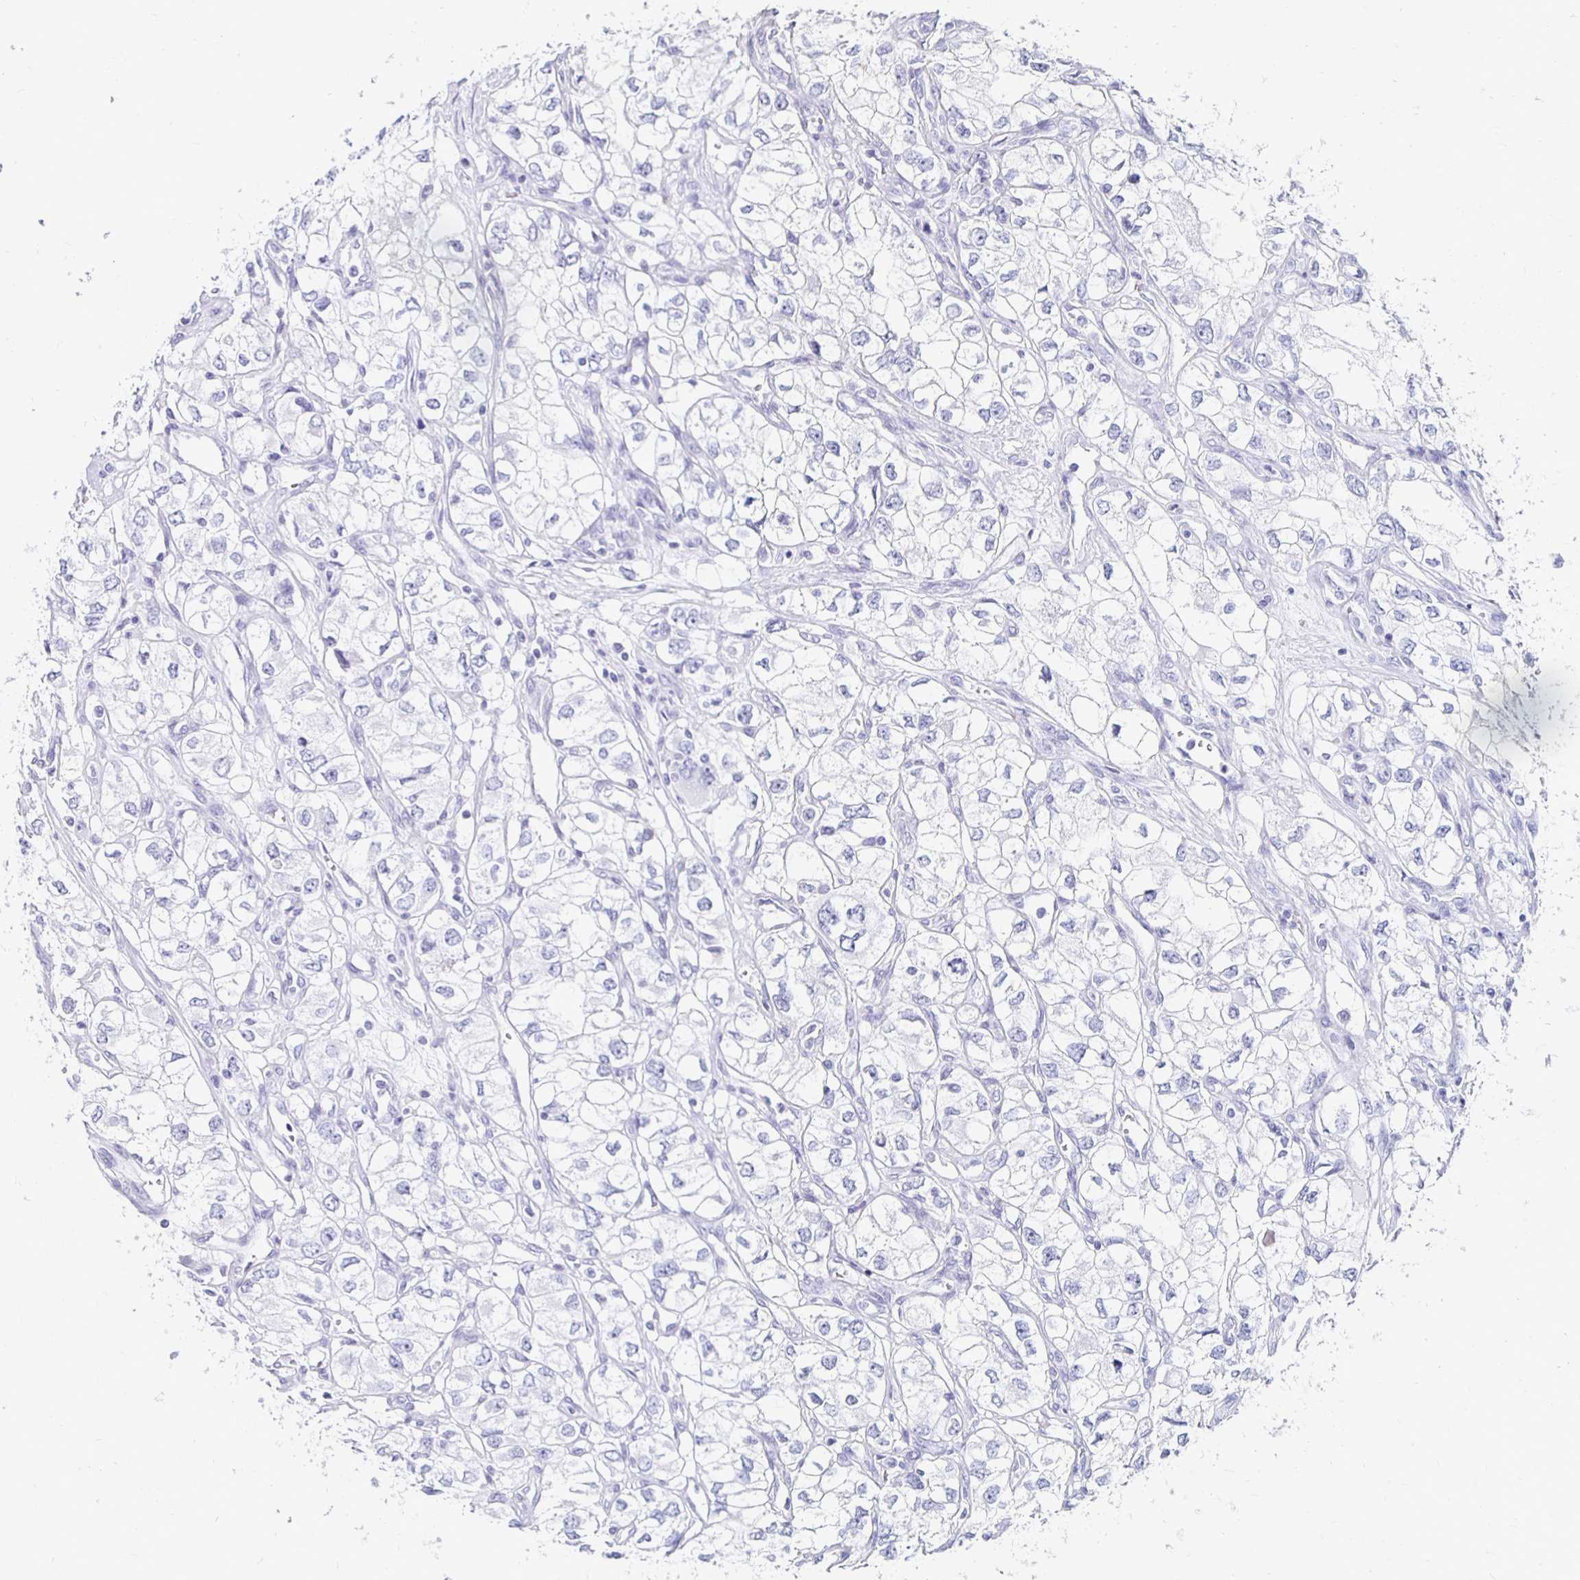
{"staining": {"intensity": "negative", "quantity": "none", "location": "none"}, "tissue": "renal cancer", "cell_type": "Tumor cells", "image_type": "cancer", "snomed": [{"axis": "morphology", "description": "Adenocarcinoma, NOS"}, {"axis": "topography", "description": "Kidney"}], "caption": "This is an IHC photomicrograph of renal cancer. There is no staining in tumor cells.", "gene": "KCNQ2", "patient": {"sex": "female", "age": 59}}